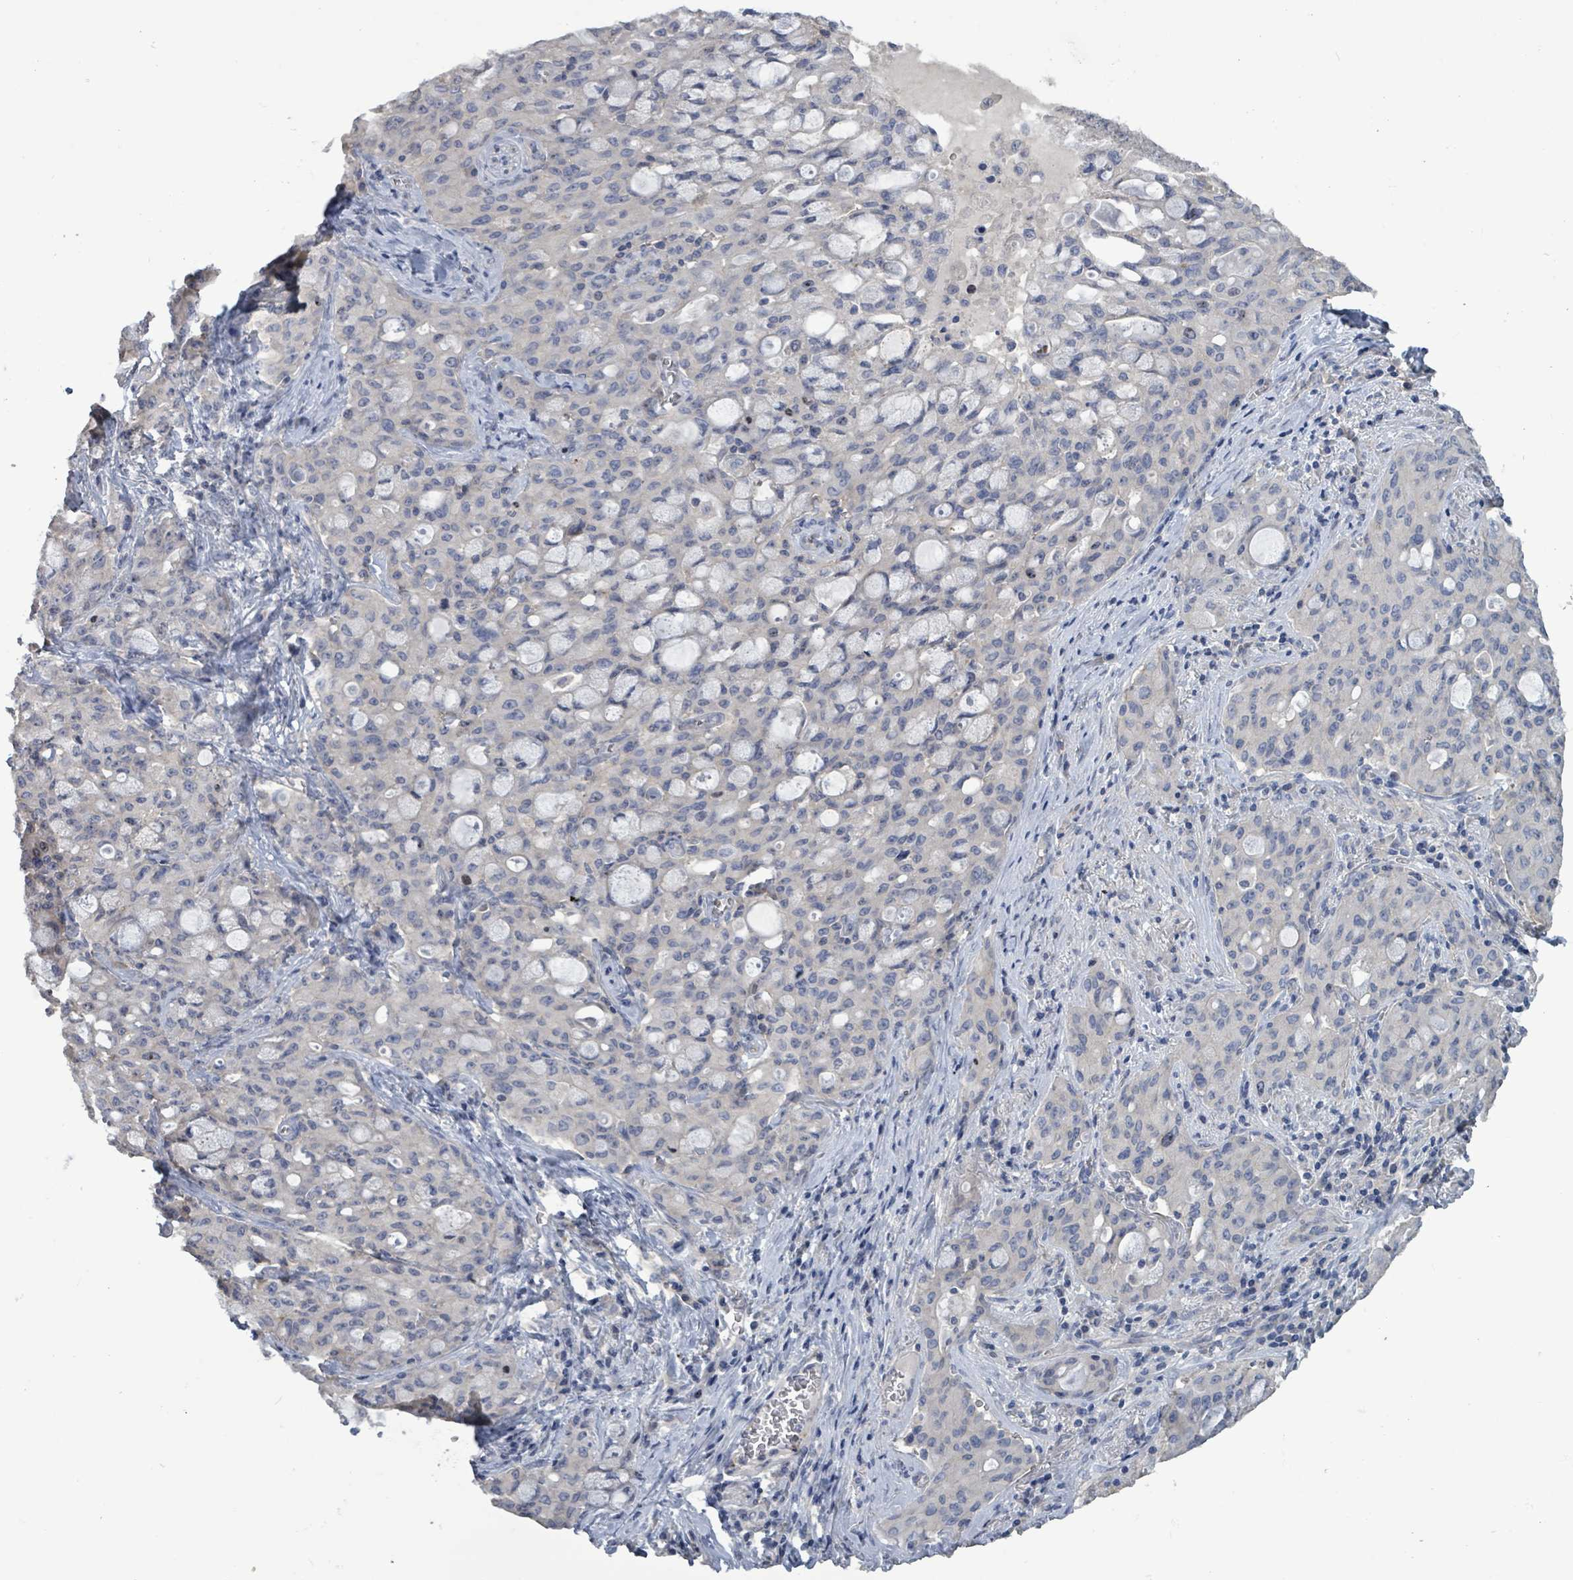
{"staining": {"intensity": "negative", "quantity": "none", "location": "none"}, "tissue": "lung cancer", "cell_type": "Tumor cells", "image_type": "cancer", "snomed": [{"axis": "morphology", "description": "Adenocarcinoma, NOS"}, {"axis": "topography", "description": "Lung"}], "caption": "Tumor cells show no significant protein expression in adenocarcinoma (lung).", "gene": "KRAS", "patient": {"sex": "female", "age": 44}}